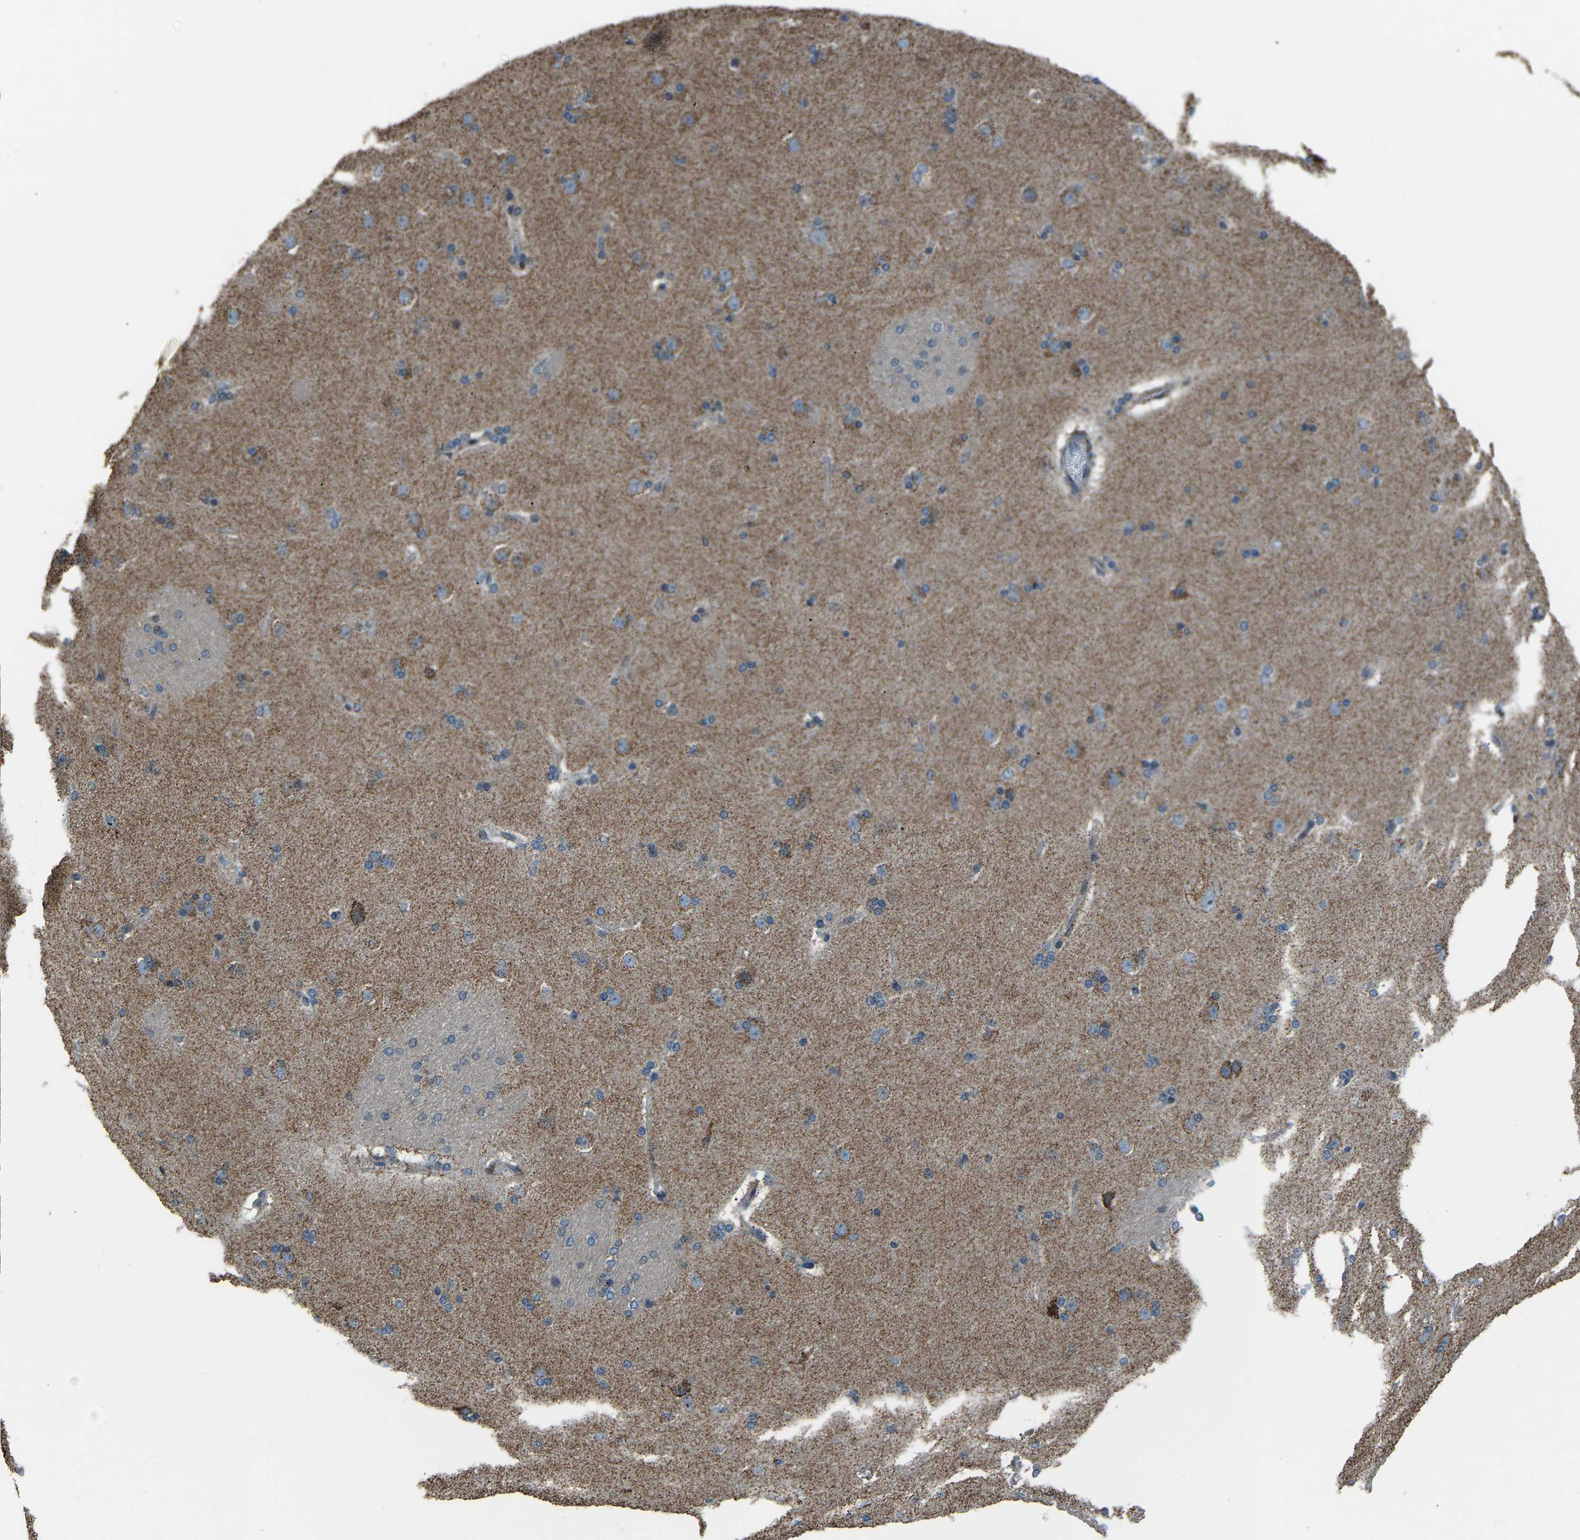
{"staining": {"intensity": "moderate", "quantity": "25%-75%", "location": "cytoplasmic/membranous"}, "tissue": "caudate", "cell_type": "Glial cells", "image_type": "normal", "snomed": [{"axis": "morphology", "description": "Normal tissue, NOS"}, {"axis": "topography", "description": "Lateral ventricle wall"}], "caption": "Caudate was stained to show a protein in brown. There is medium levels of moderate cytoplasmic/membranous staining in approximately 25%-75% of glial cells. (DAB = brown stain, brightfield microscopy at high magnification).", "gene": "RBM33", "patient": {"sex": "female", "age": 19}}